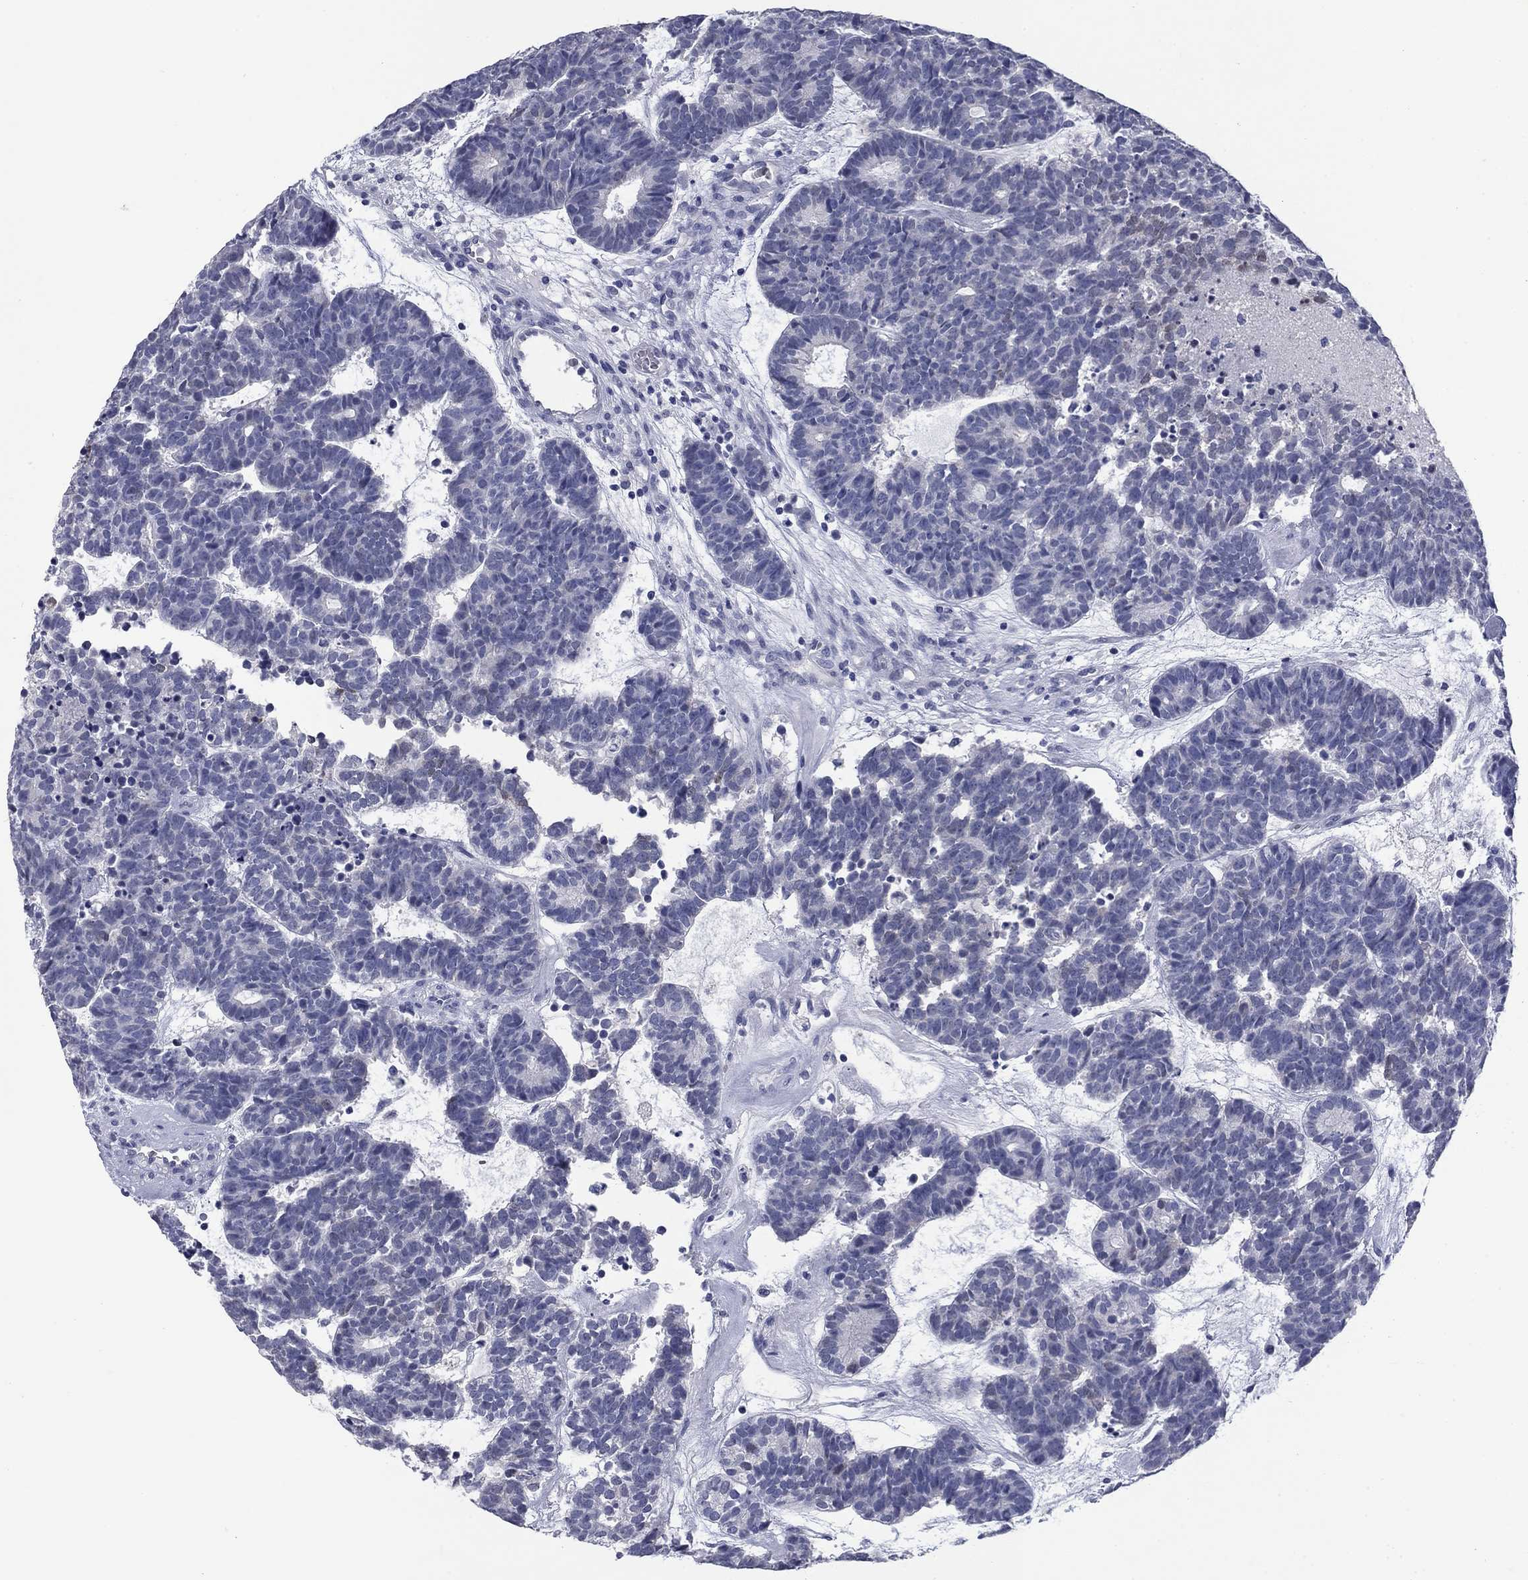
{"staining": {"intensity": "negative", "quantity": "none", "location": "none"}, "tissue": "head and neck cancer", "cell_type": "Tumor cells", "image_type": "cancer", "snomed": [{"axis": "morphology", "description": "Adenocarcinoma, NOS"}, {"axis": "topography", "description": "Head-Neck"}], "caption": "This photomicrograph is of adenocarcinoma (head and neck) stained with immunohistochemistry (IHC) to label a protein in brown with the nuclei are counter-stained blue. There is no staining in tumor cells.", "gene": "ELAVL4", "patient": {"sex": "female", "age": 81}}